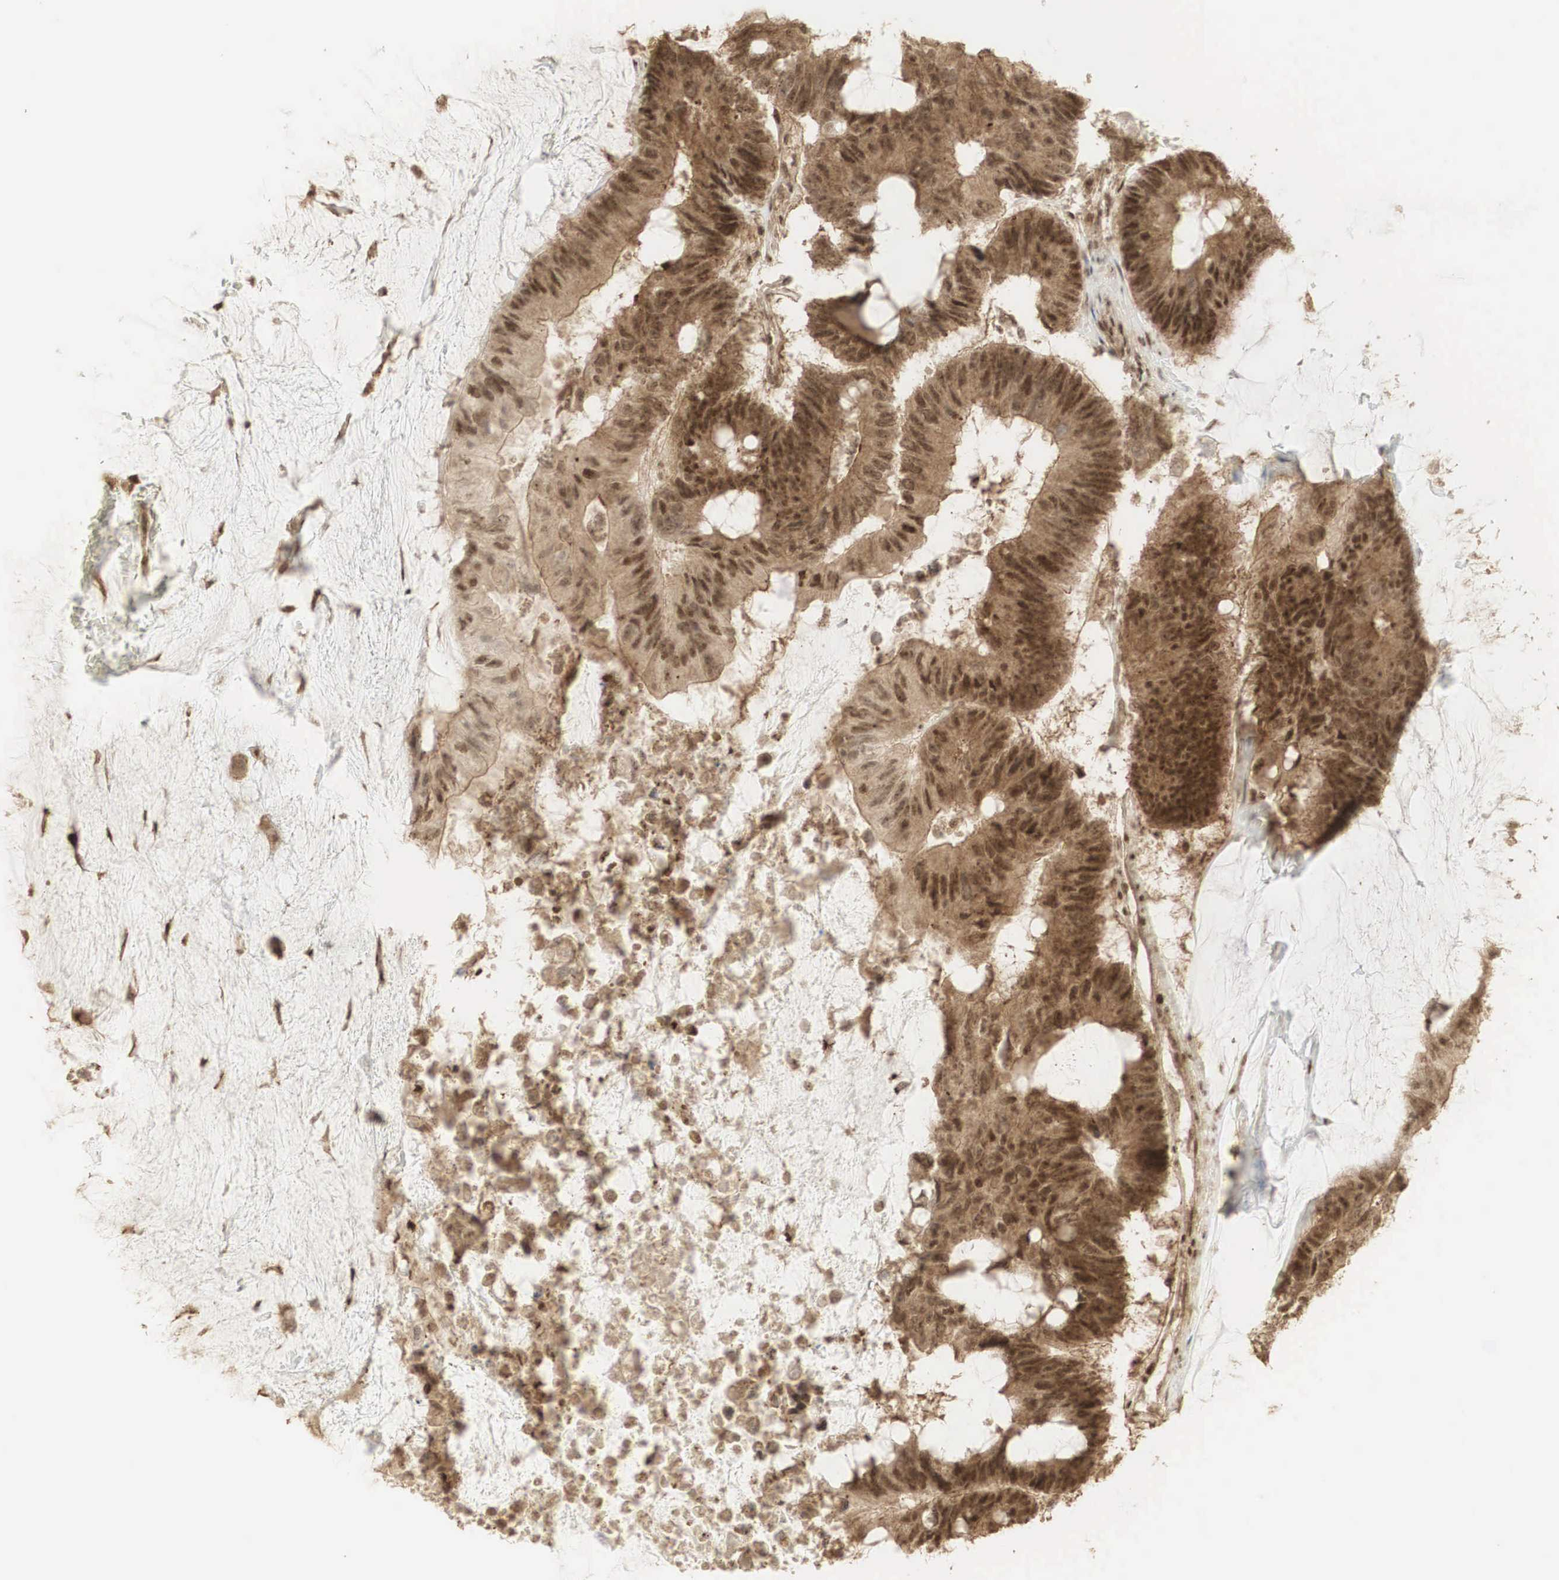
{"staining": {"intensity": "strong", "quantity": ">75%", "location": "cytoplasmic/membranous,nuclear"}, "tissue": "colorectal cancer", "cell_type": "Tumor cells", "image_type": "cancer", "snomed": [{"axis": "morphology", "description": "Adenocarcinoma, NOS"}, {"axis": "topography", "description": "Colon"}], "caption": "There is high levels of strong cytoplasmic/membranous and nuclear staining in tumor cells of colorectal cancer, as demonstrated by immunohistochemical staining (brown color).", "gene": "RNF113A", "patient": {"sex": "male", "age": 65}}